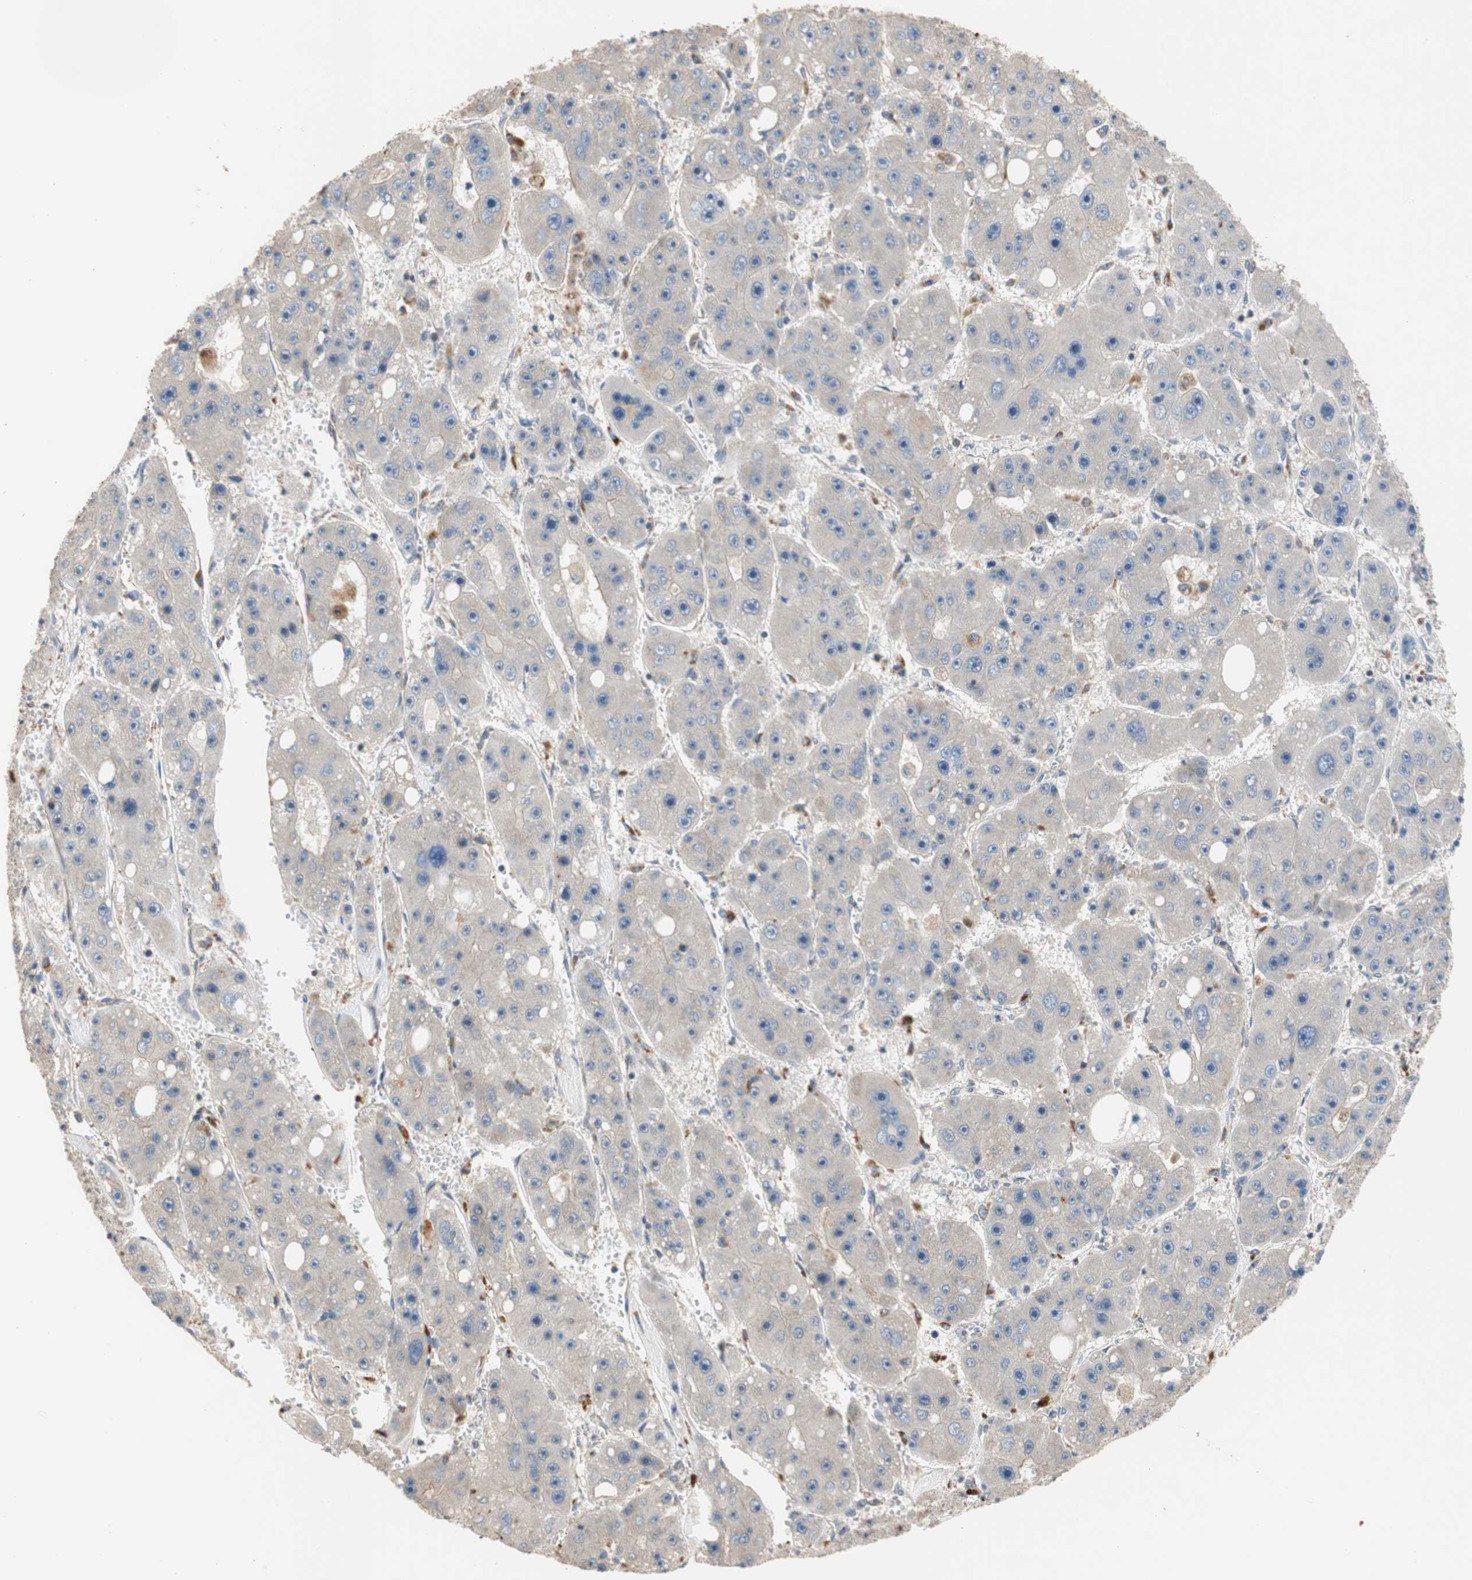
{"staining": {"intensity": "weak", "quantity": "<25%", "location": "cytoplasmic/membranous"}, "tissue": "liver cancer", "cell_type": "Tumor cells", "image_type": "cancer", "snomed": [{"axis": "morphology", "description": "Carcinoma, Hepatocellular, NOS"}, {"axis": "topography", "description": "Liver"}], "caption": "Tumor cells are negative for brown protein staining in liver hepatocellular carcinoma.", "gene": "MAP4K2", "patient": {"sex": "female", "age": 61}}